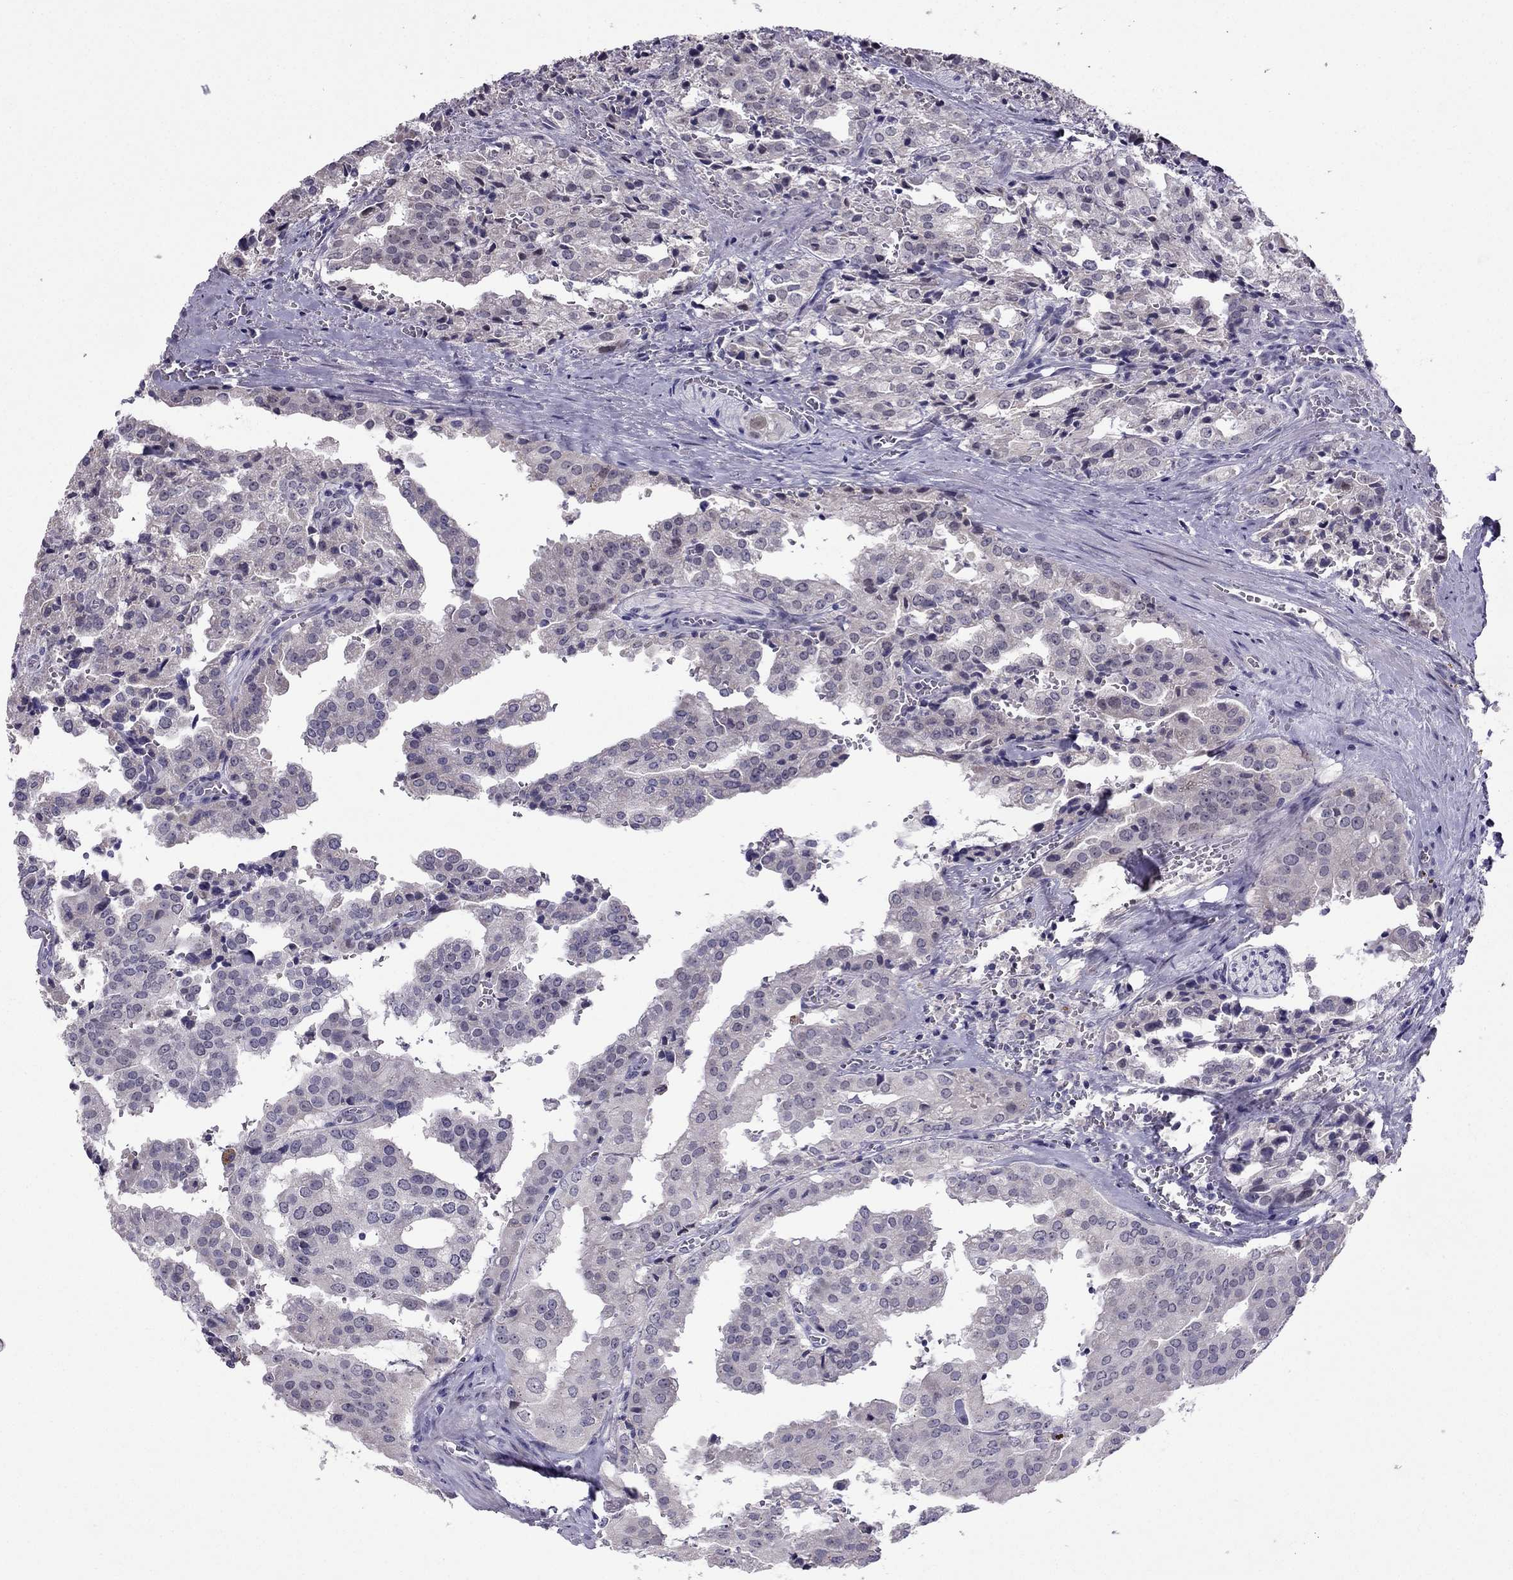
{"staining": {"intensity": "negative", "quantity": "none", "location": "none"}, "tissue": "prostate cancer", "cell_type": "Tumor cells", "image_type": "cancer", "snomed": [{"axis": "morphology", "description": "Adenocarcinoma, High grade"}, {"axis": "topography", "description": "Prostate"}], "caption": "This is an IHC photomicrograph of human prostate cancer. There is no staining in tumor cells.", "gene": "MYBPH", "patient": {"sex": "male", "age": 68}}